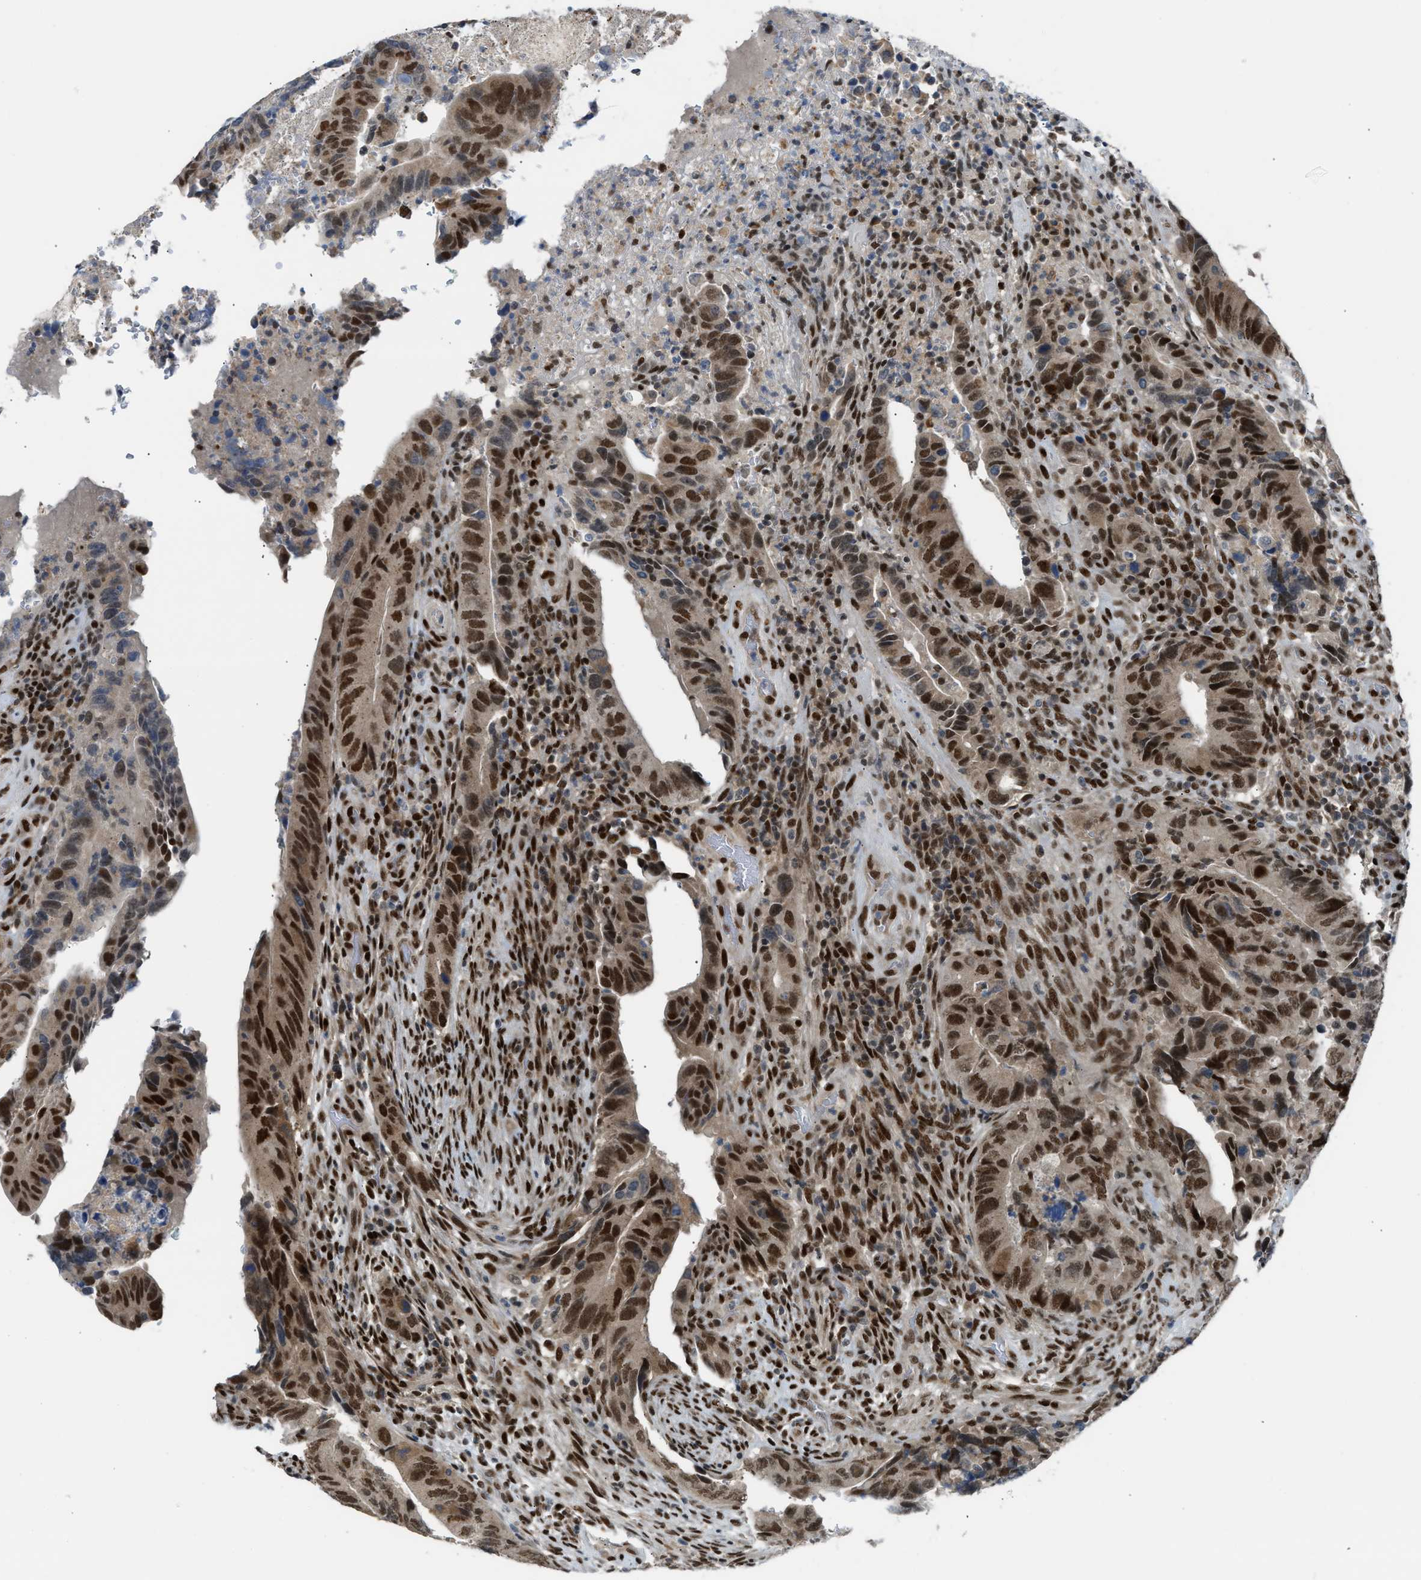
{"staining": {"intensity": "strong", "quantity": ">75%", "location": "nuclear"}, "tissue": "colorectal cancer", "cell_type": "Tumor cells", "image_type": "cancer", "snomed": [{"axis": "morphology", "description": "Normal tissue, NOS"}, {"axis": "morphology", "description": "Adenocarcinoma, NOS"}, {"axis": "topography", "description": "Colon"}], "caption": "Protein expression analysis of colorectal cancer reveals strong nuclear staining in about >75% of tumor cells.", "gene": "SSBP2", "patient": {"sex": "male", "age": 56}}